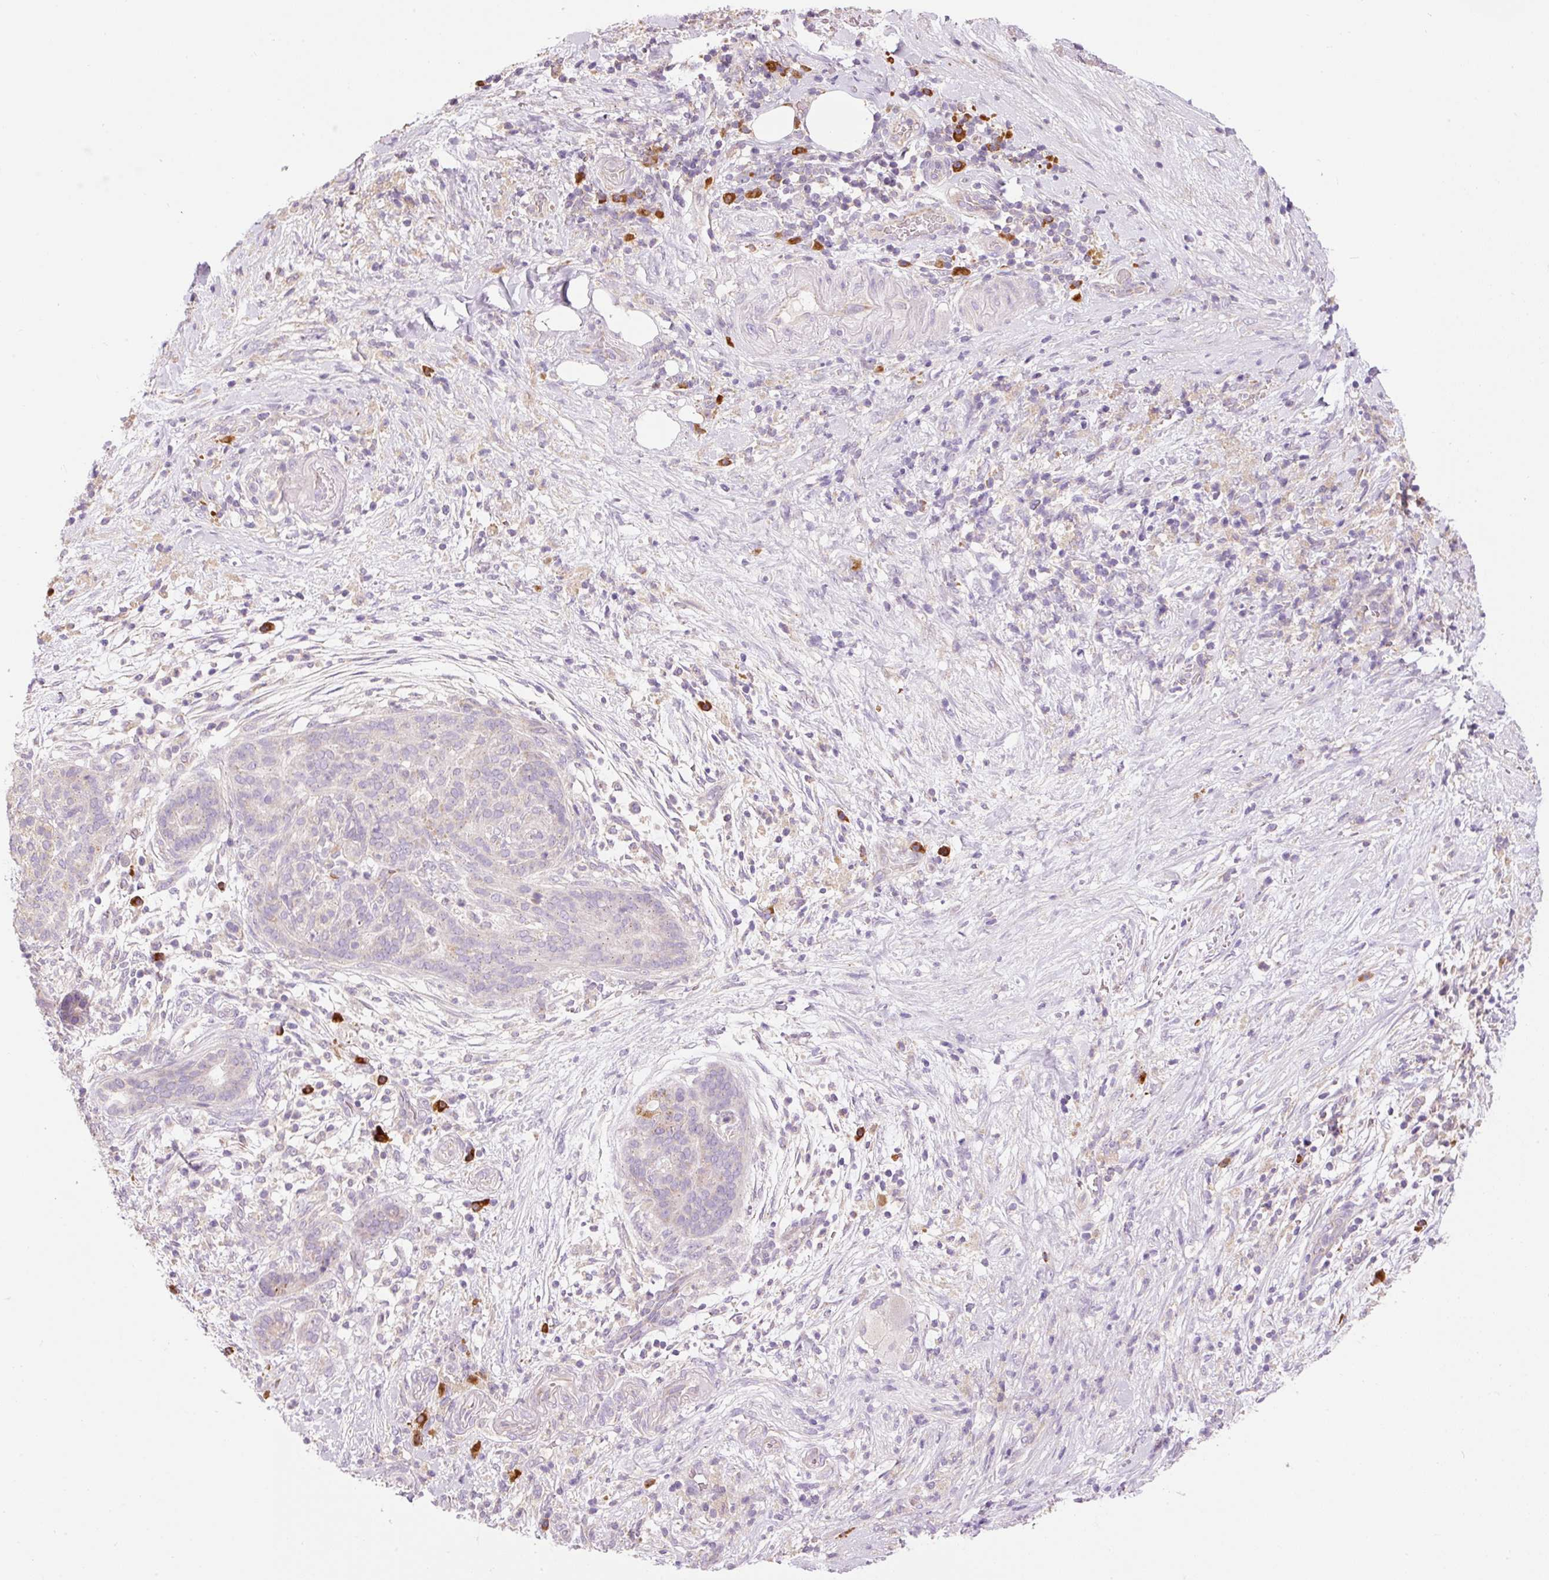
{"staining": {"intensity": "negative", "quantity": "none", "location": "none"}, "tissue": "pancreatic cancer", "cell_type": "Tumor cells", "image_type": "cancer", "snomed": [{"axis": "morphology", "description": "Adenocarcinoma, NOS"}, {"axis": "topography", "description": "Pancreas"}], "caption": "A micrograph of pancreatic cancer stained for a protein displays no brown staining in tumor cells.", "gene": "PNPLA5", "patient": {"sex": "male", "age": 44}}